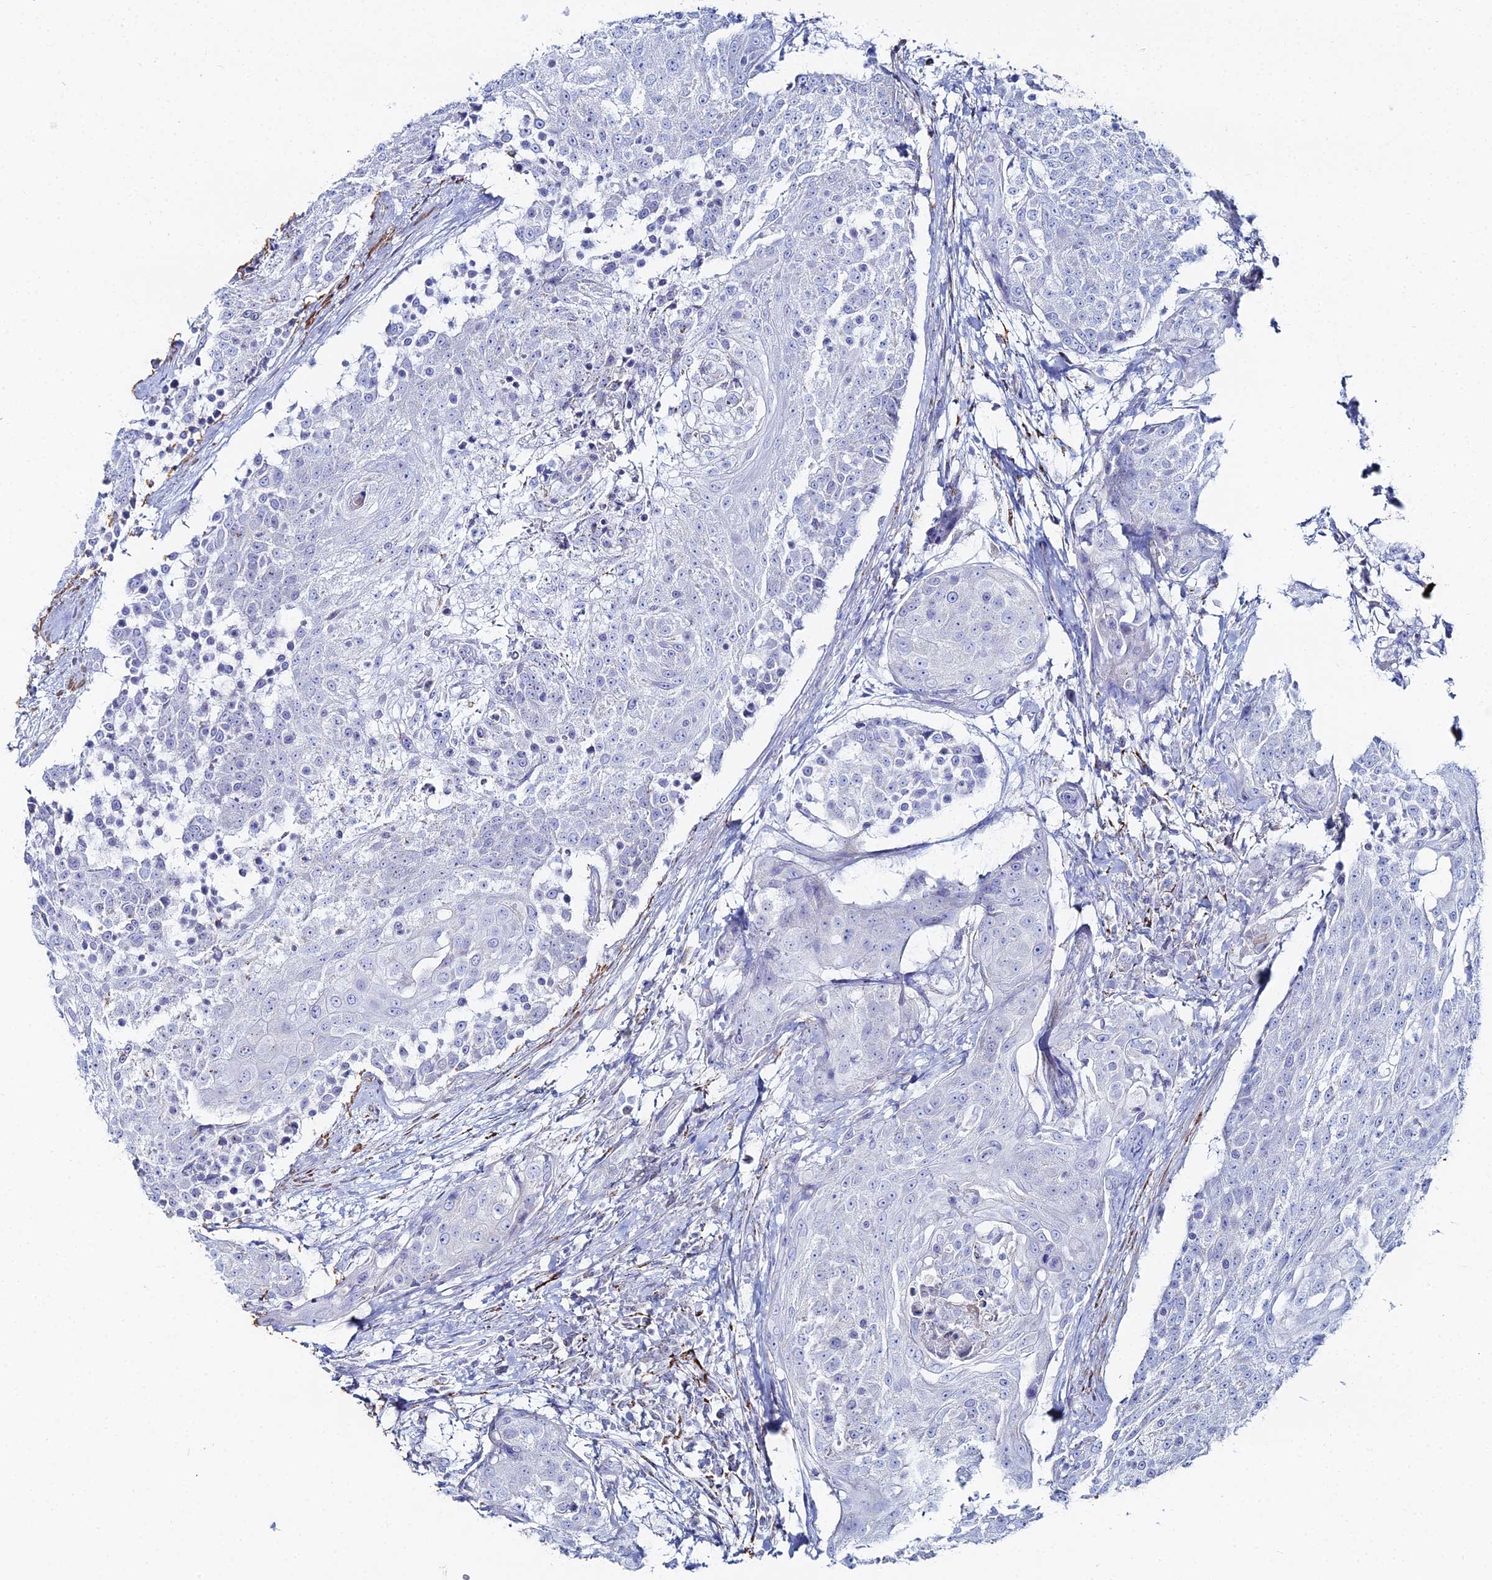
{"staining": {"intensity": "negative", "quantity": "none", "location": "none"}, "tissue": "urothelial cancer", "cell_type": "Tumor cells", "image_type": "cancer", "snomed": [{"axis": "morphology", "description": "Urothelial carcinoma, High grade"}, {"axis": "topography", "description": "Urinary bladder"}], "caption": "An immunohistochemistry (IHC) micrograph of urothelial carcinoma (high-grade) is shown. There is no staining in tumor cells of urothelial carcinoma (high-grade).", "gene": "DHX34", "patient": {"sex": "female", "age": 63}}